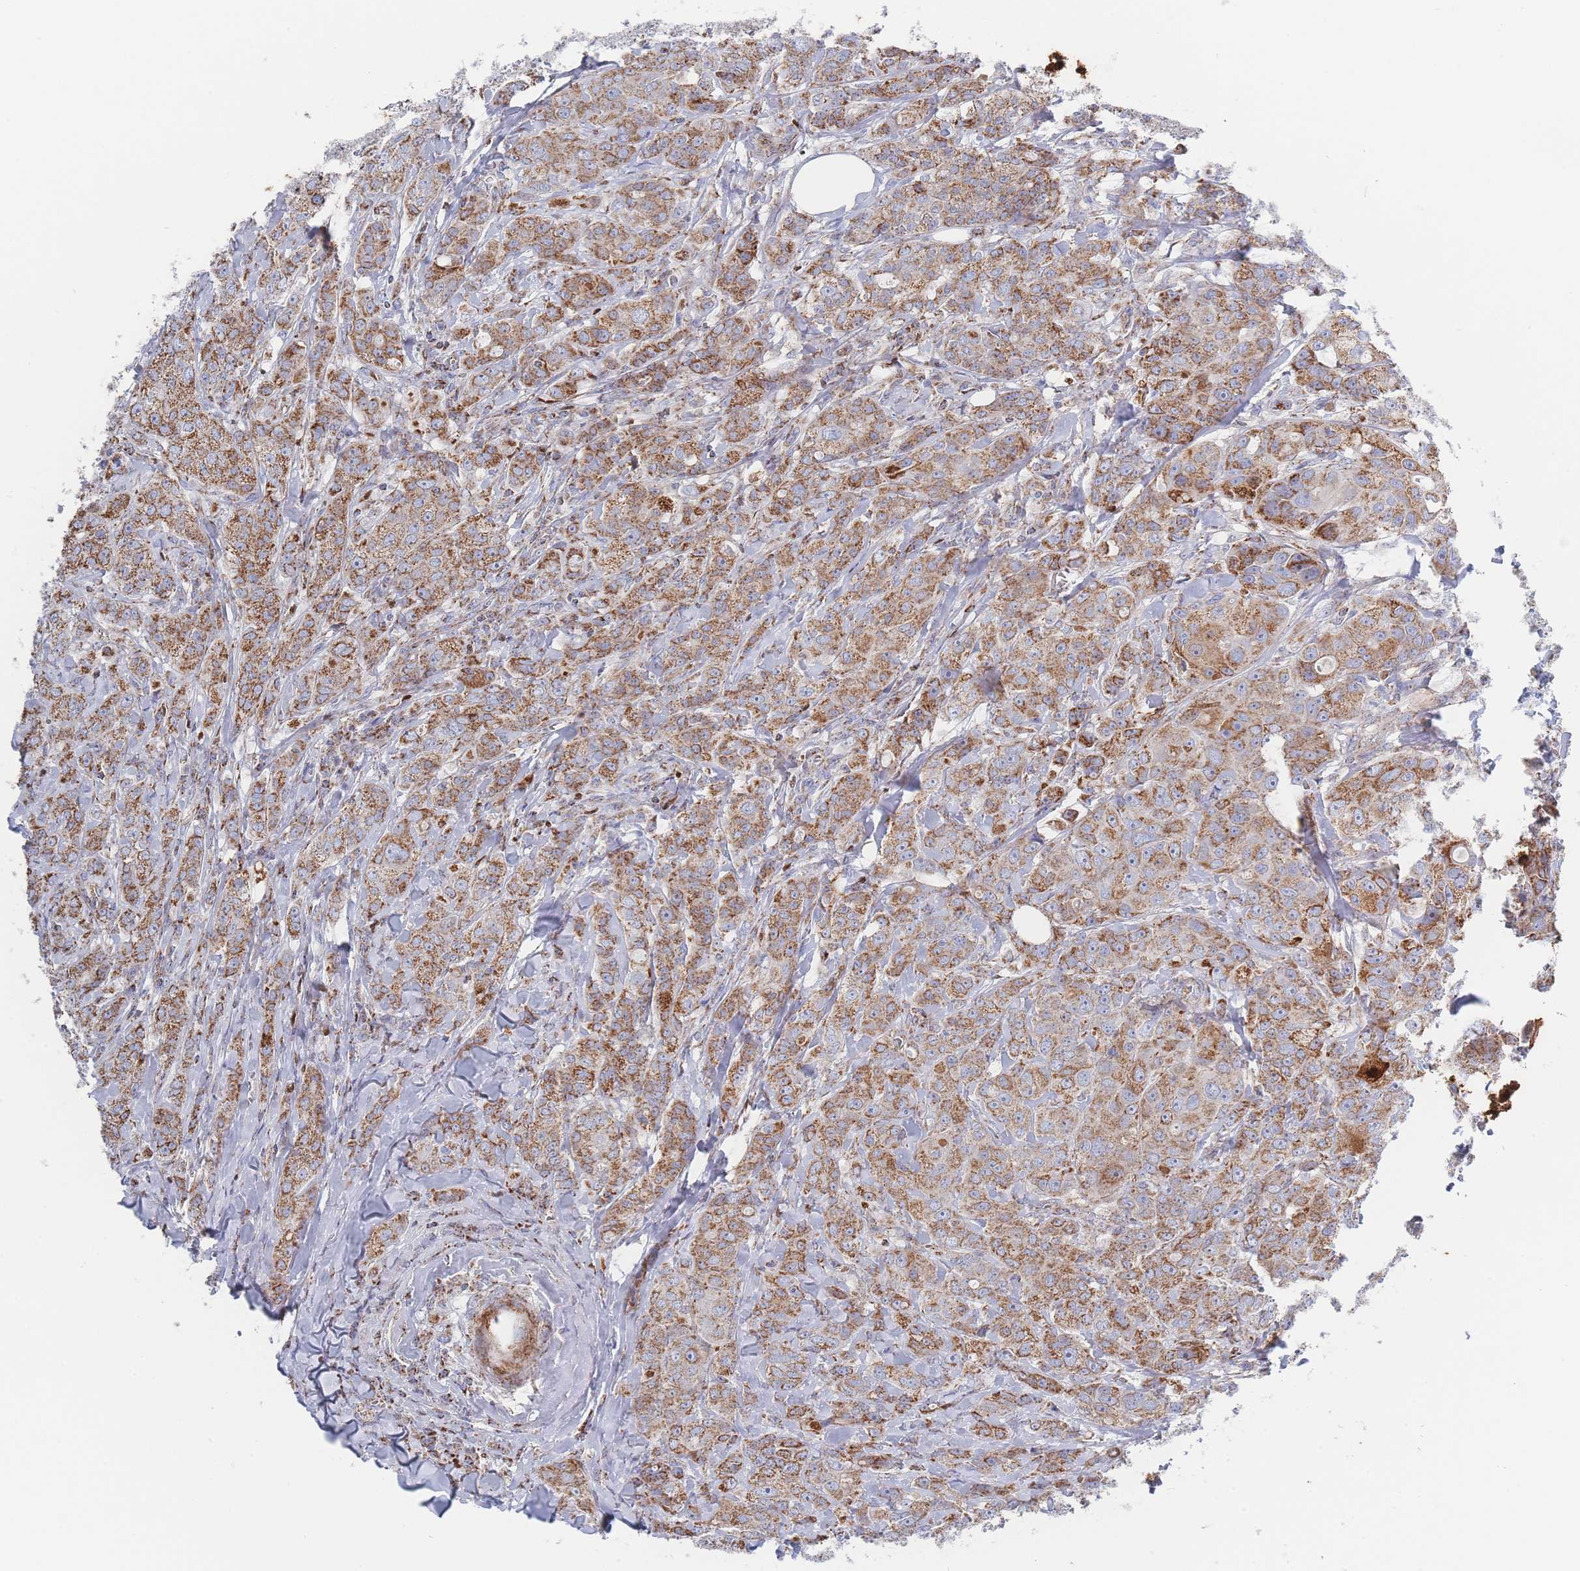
{"staining": {"intensity": "moderate", "quantity": ">75%", "location": "cytoplasmic/membranous"}, "tissue": "breast cancer", "cell_type": "Tumor cells", "image_type": "cancer", "snomed": [{"axis": "morphology", "description": "Duct carcinoma"}, {"axis": "topography", "description": "Breast"}], "caption": "Immunohistochemical staining of breast infiltrating ductal carcinoma displays medium levels of moderate cytoplasmic/membranous expression in about >75% of tumor cells.", "gene": "IKZF4", "patient": {"sex": "female", "age": 43}}